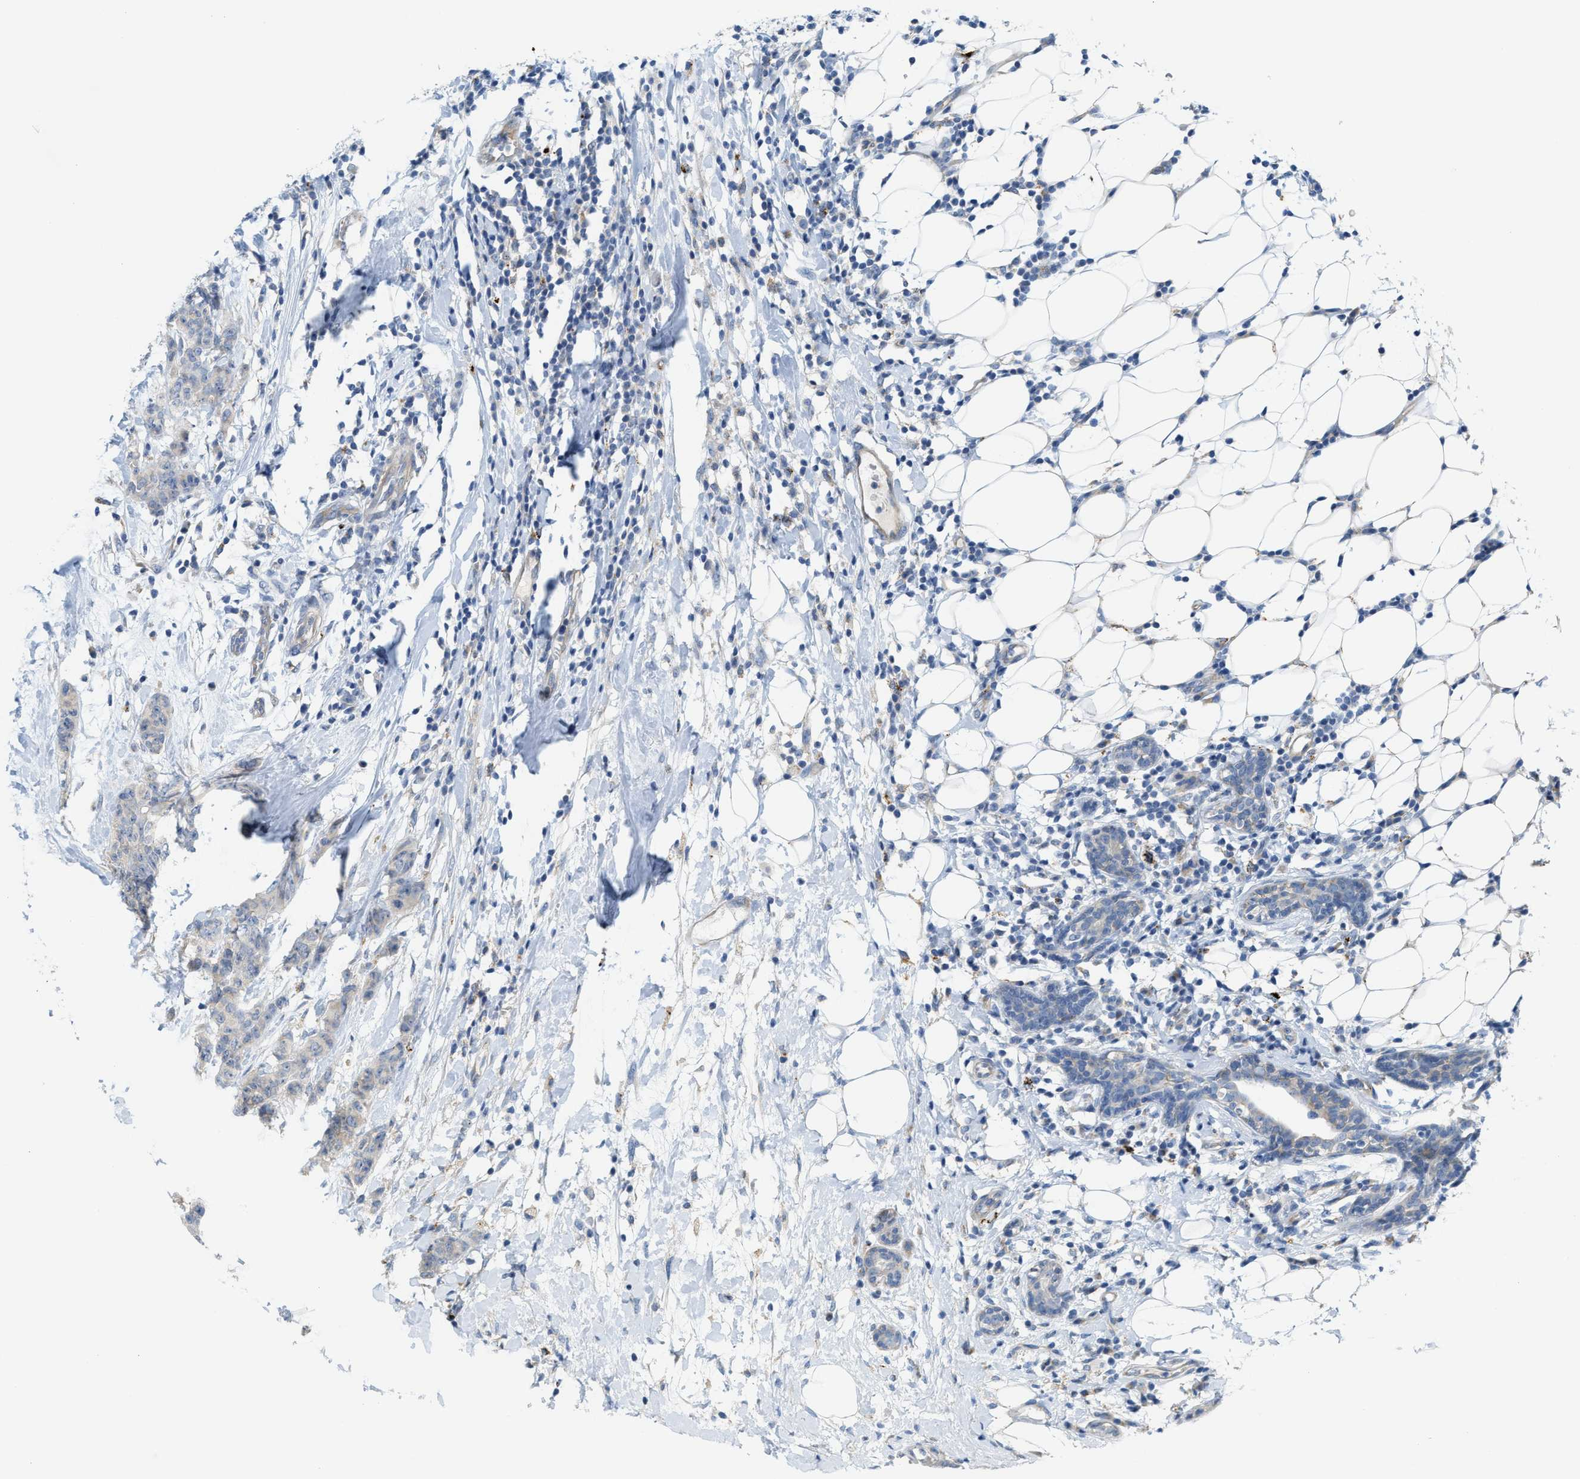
{"staining": {"intensity": "negative", "quantity": "none", "location": "none"}, "tissue": "breast cancer", "cell_type": "Tumor cells", "image_type": "cancer", "snomed": [{"axis": "morphology", "description": "Normal tissue, NOS"}, {"axis": "morphology", "description": "Duct carcinoma"}, {"axis": "topography", "description": "Breast"}], "caption": "This is an IHC image of breast cancer (invasive ductal carcinoma). There is no staining in tumor cells.", "gene": "KLHDC10", "patient": {"sex": "female", "age": 40}}